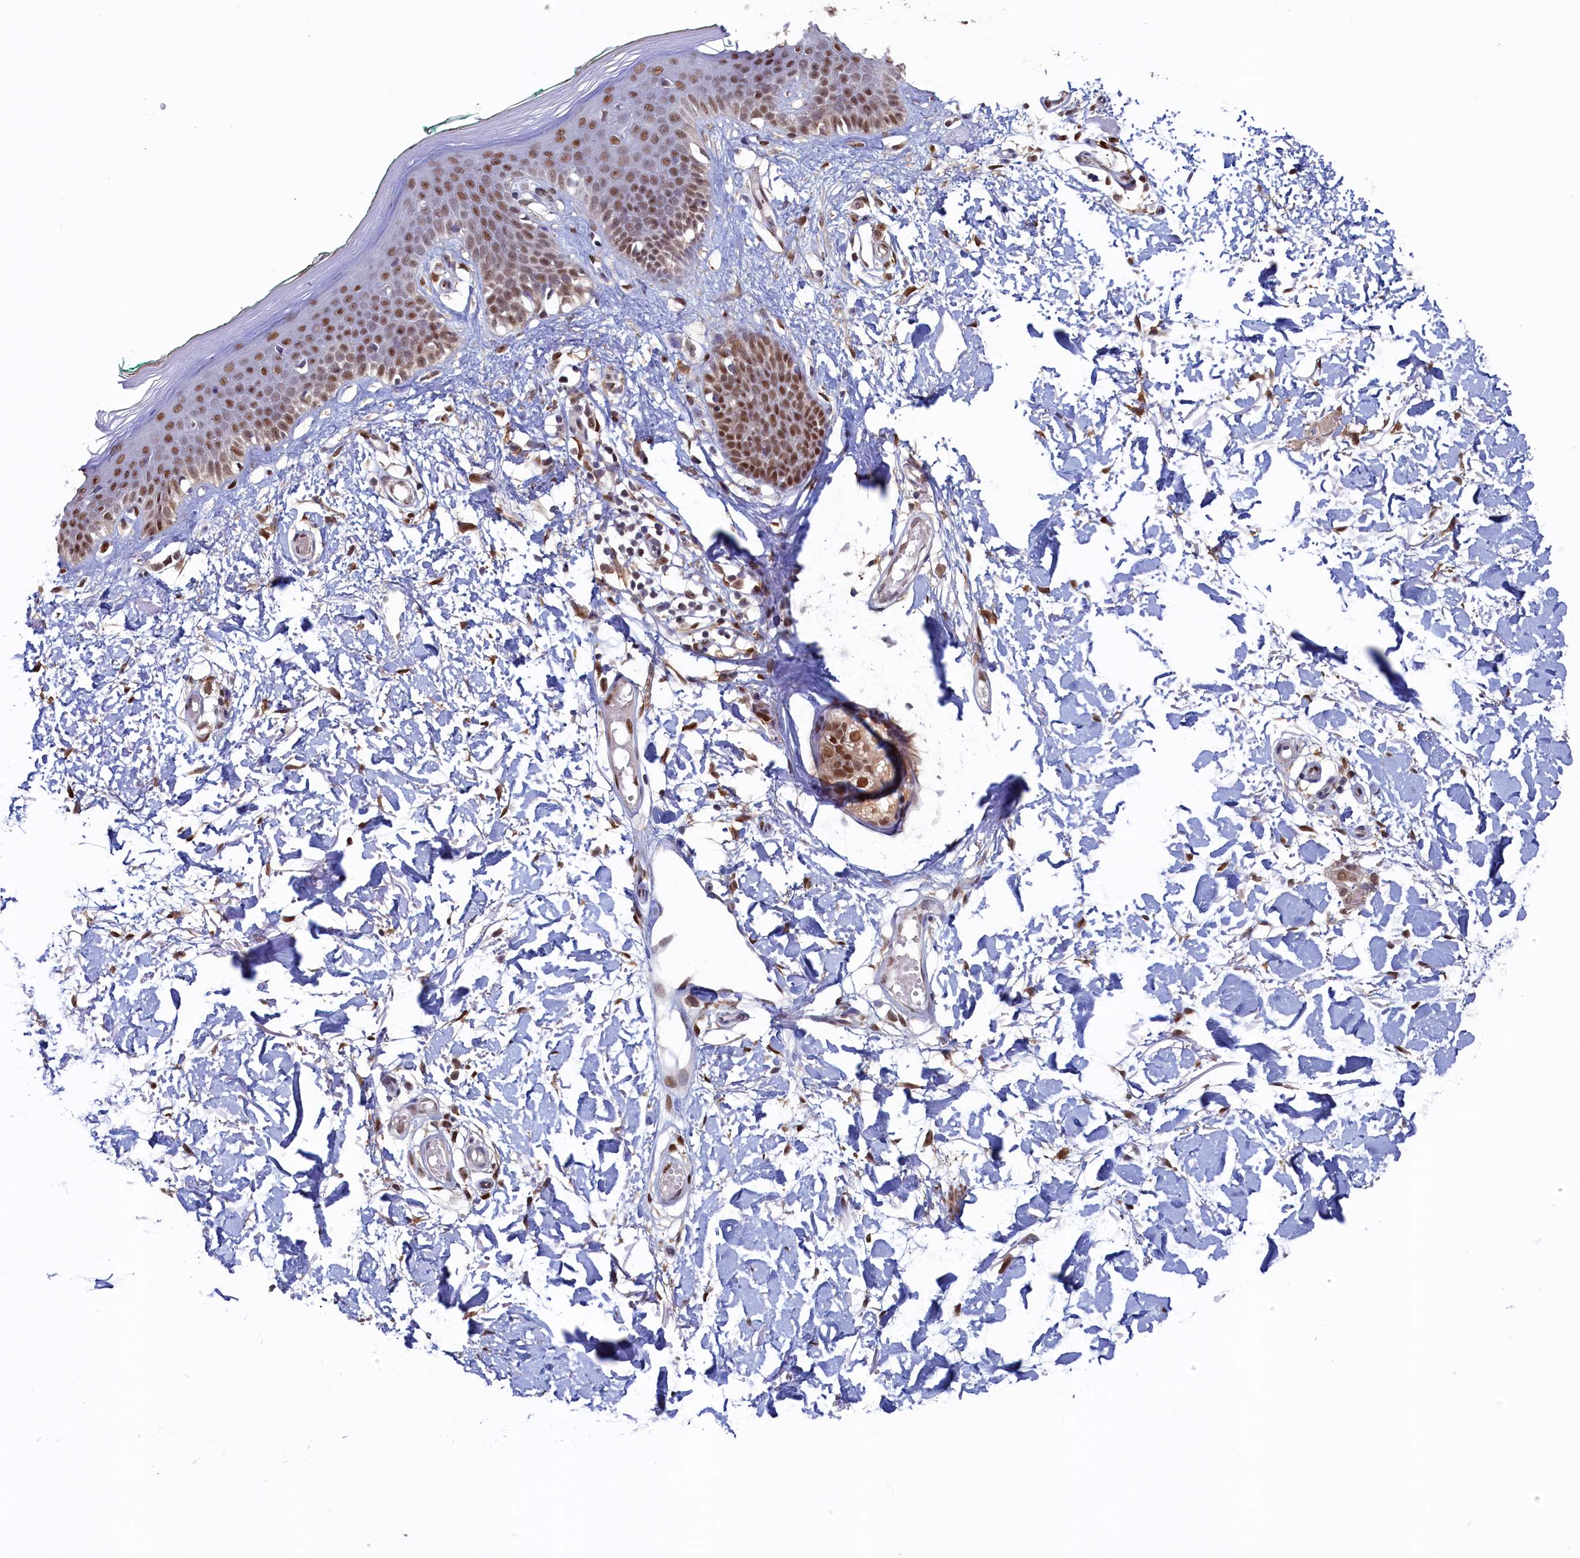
{"staining": {"intensity": "strong", "quantity": ">75%", "location": "nuclear"}, "tissue": "skin", "cell_type": "Fibroblasts", "image_type": "normal", "snomed": [{"axis": "morphology", "description": "Normal tissue, NOS"}, {"axis": "topography", "description": "Skin"}], "caption": "Approximately >75% of fibroblasts in unremarkable human skin exhibit strong nuclear protein staining as visualized by brown immunohistochemical staining.", "gene": "AHCY", "patient": {"sex": "male", "age": 62}}